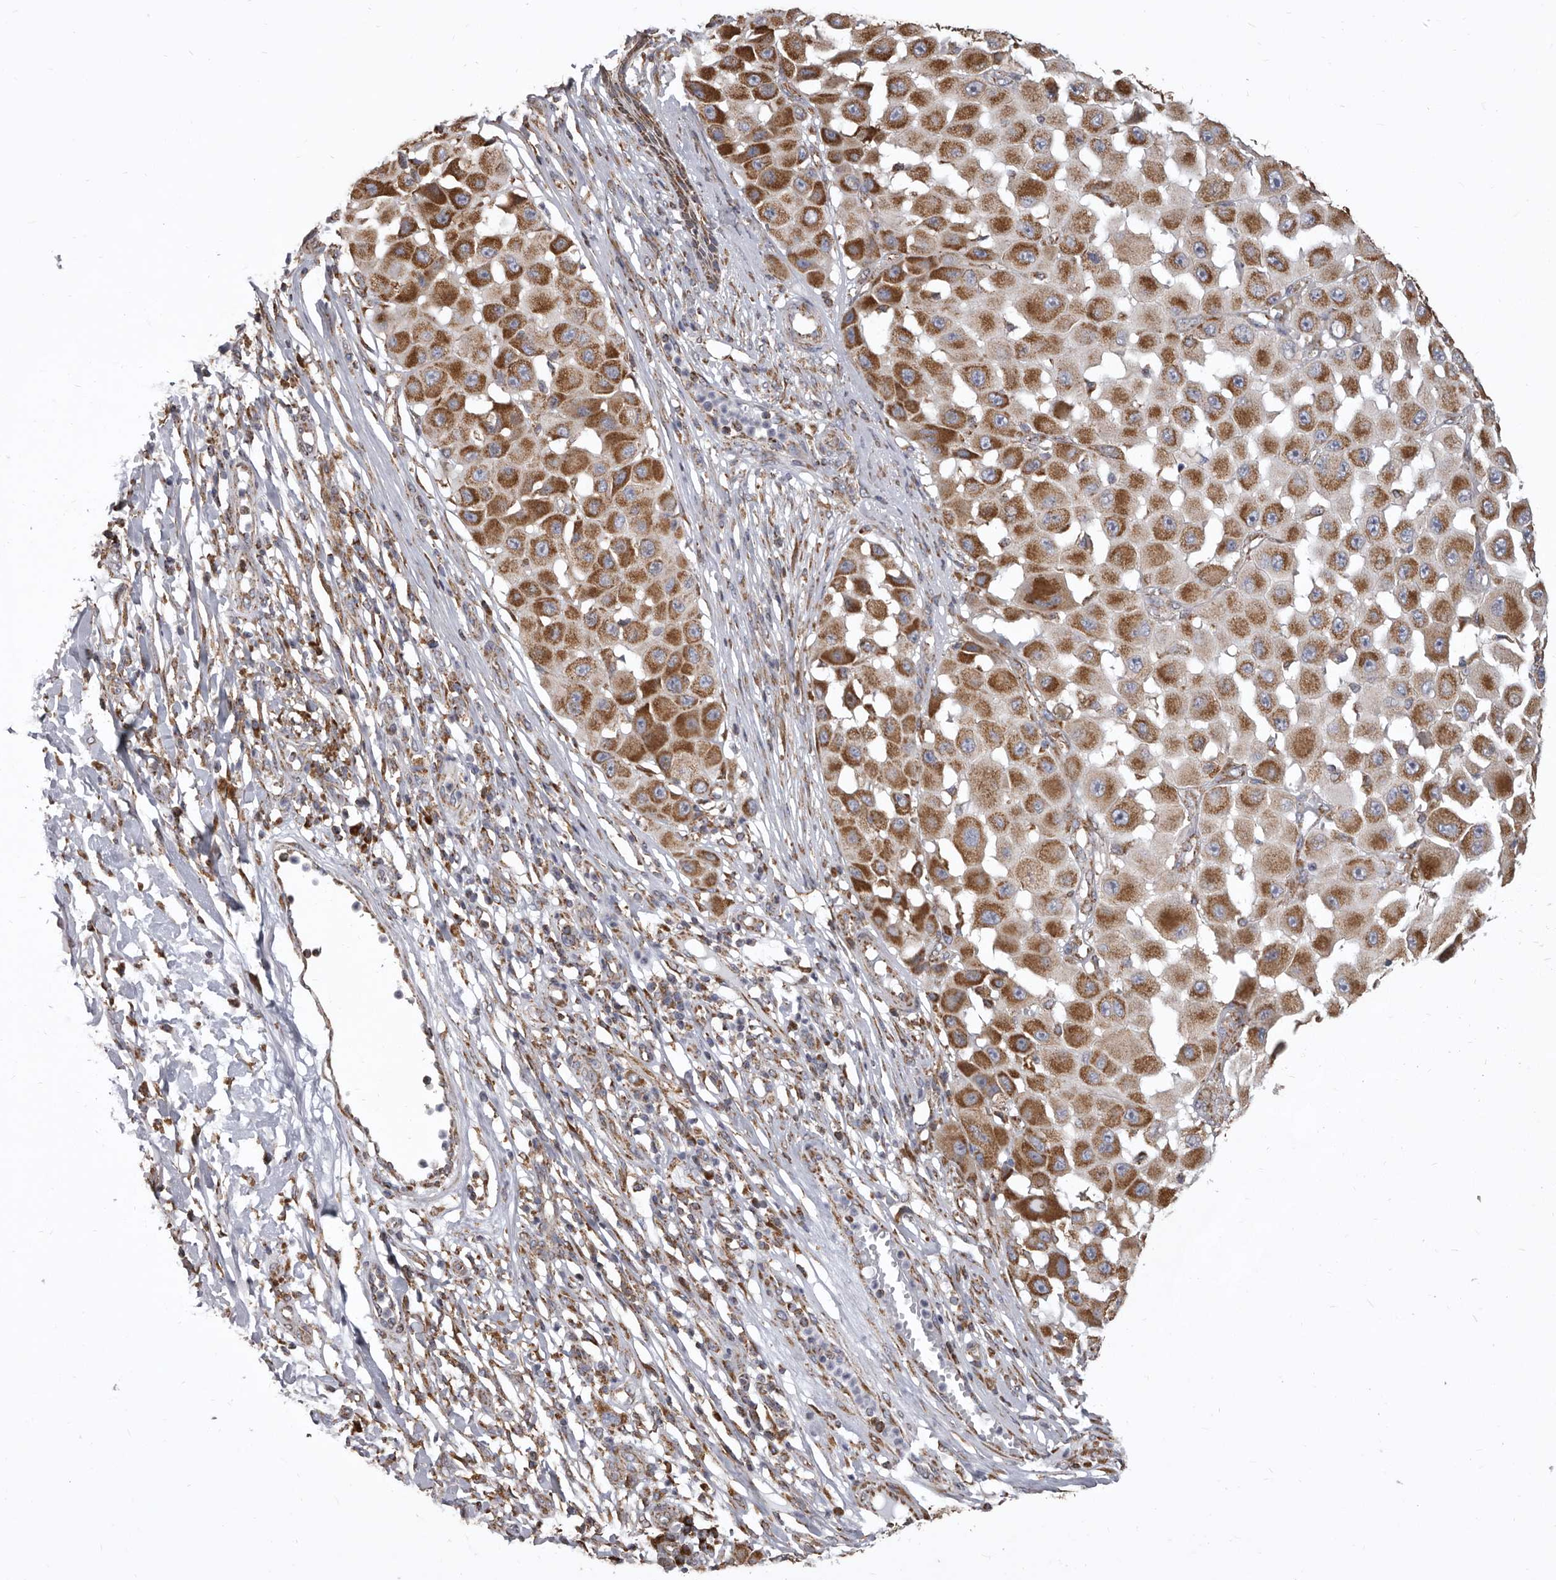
{"staining": {"intensity": "moderate", "quantity": ">75%", "location": "cytoplasmic/membranous"}, "tissue": "melanoma", "cell_type": "Tumor cells", "image_type": "cancer", "snomed": [{"axis": "morphology", "description": "Malignant melanoma, NOS"}, {"axis": "topography", "description": "Skin"}], "caption": "Immunohistochemical staining of human melanoma demonstrates medium levels of moderate cytoplasmic/membranous protein expression in about >75% of tumor cells.", "gene": "CDK5RAP3", "patient": {"sex": "female", "age": 81}}